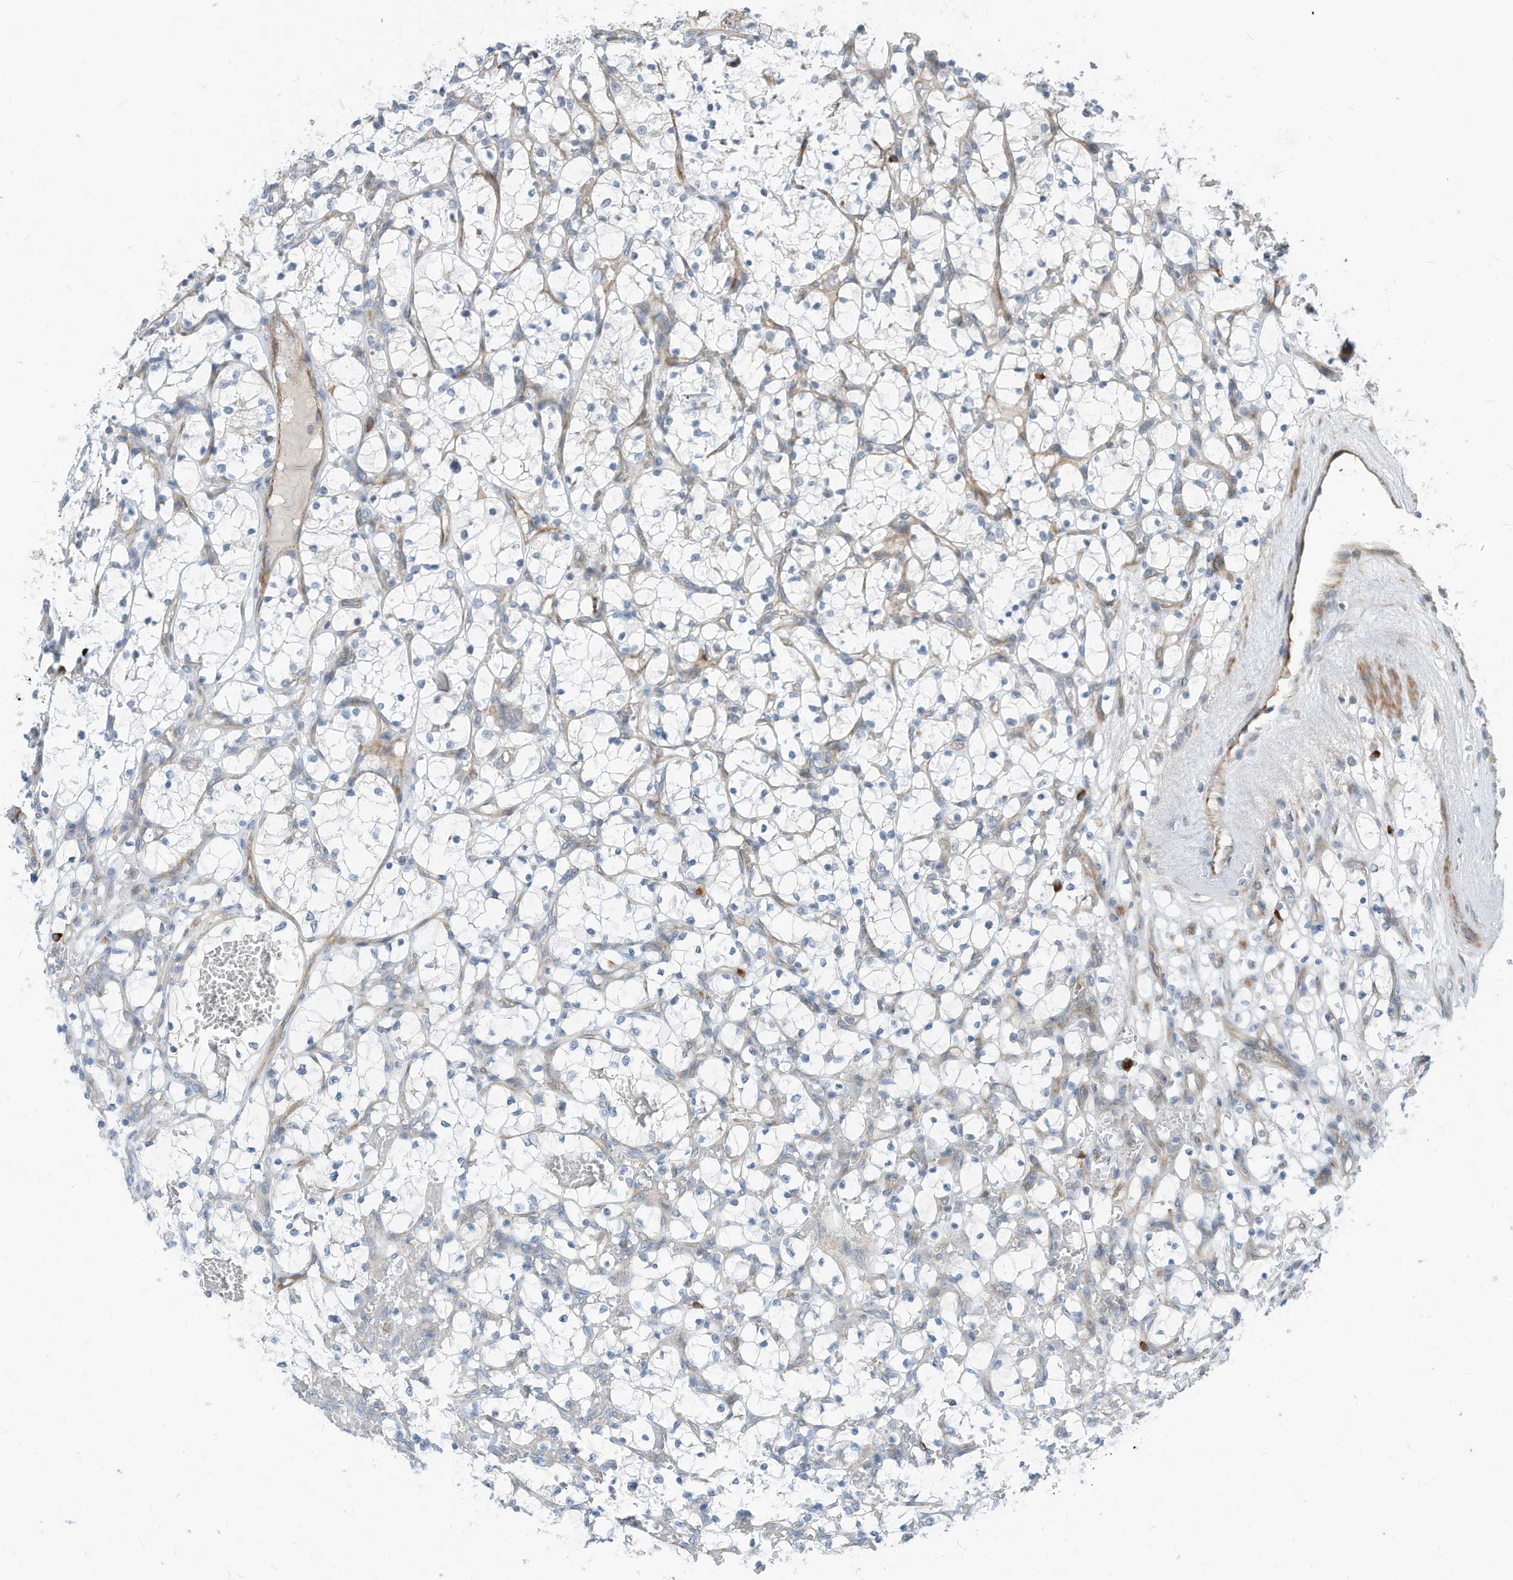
{"staining": {"intensity": "negative", "quantity": "none", "location": "none"}, "tissue": "renal cancer", "cell_type": "Tumor cells", "image_type": "cancer", "snomed": [{"axis": "morphology", "description": "Adenocarcinoma, NOS"}, {"axis": "topography", "description": "Kidney"}], "caption": "The immunohistochemistry micrograph has no significant staining in tumor cells of renal cancer tissue. The staining is performed using DAB brown chromogen with nuclei counter-stained in using hematoxylin.", "gene": "GPATCH3", "patient": {"sex": "female", "age": 69}}